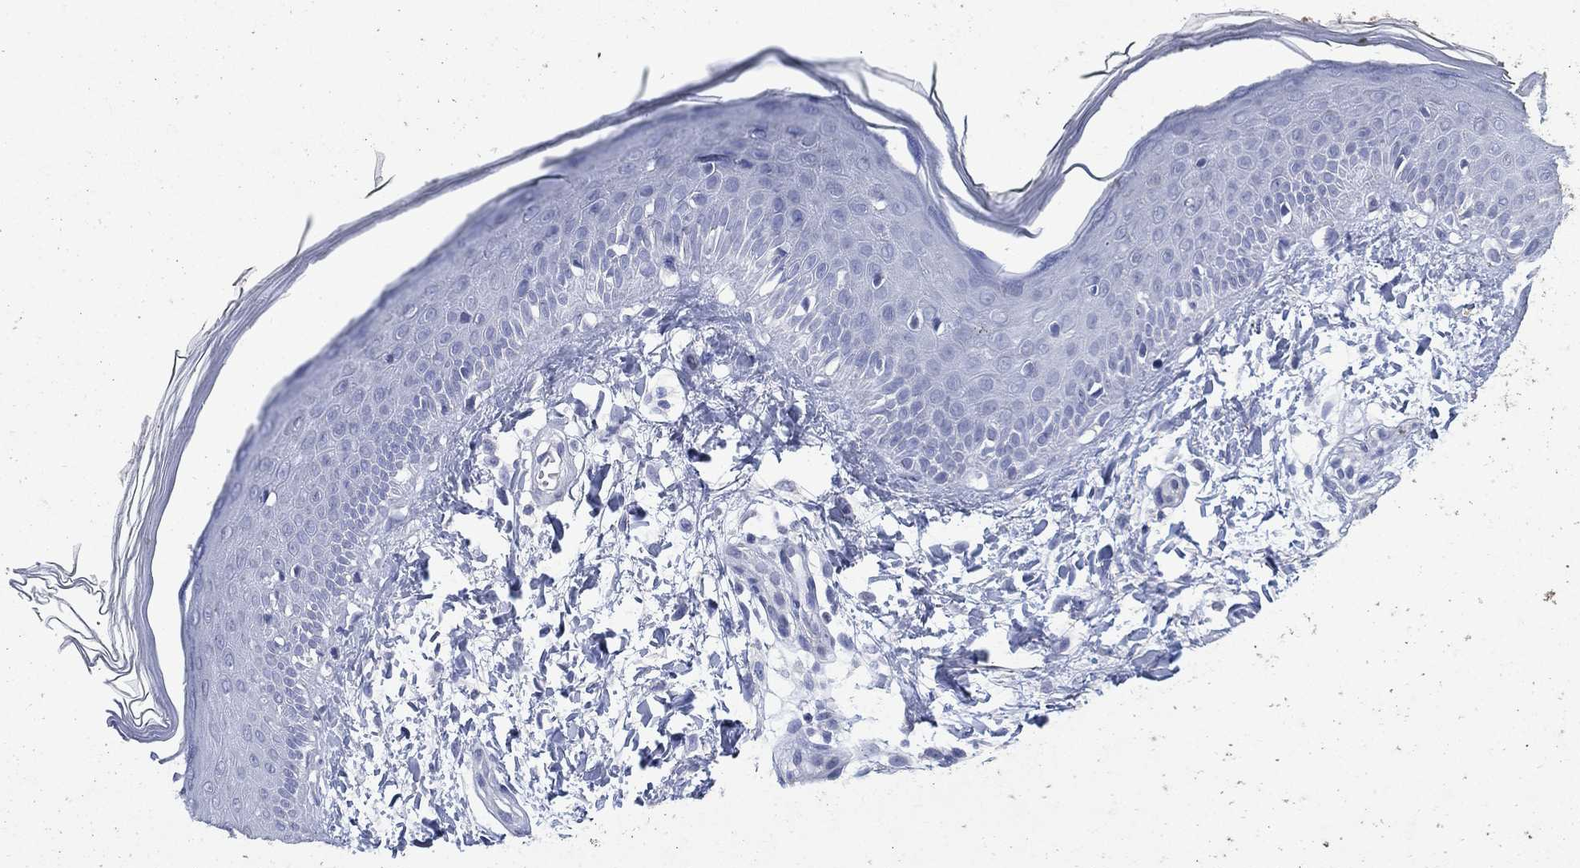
{"staining": {"intensity": "negative", "quantity": "none", "location": "none"}, "tissue": "skin", "cell_type": "Fibroblasts", "image_type": "normal", "snomed": [{"axis": "morphology", "description": "Normal tissue, NOS"}, {"axis": "topography", "description": "Skin"}], "caption": "Fibroblasts are negative for brown protein staining in unremarkable skin. (DAB immunohistochemistry visualized using brightfield microscopy, high magnification).", "gene": "KRT35", "patient": {"sex": "female", "age": 62}}